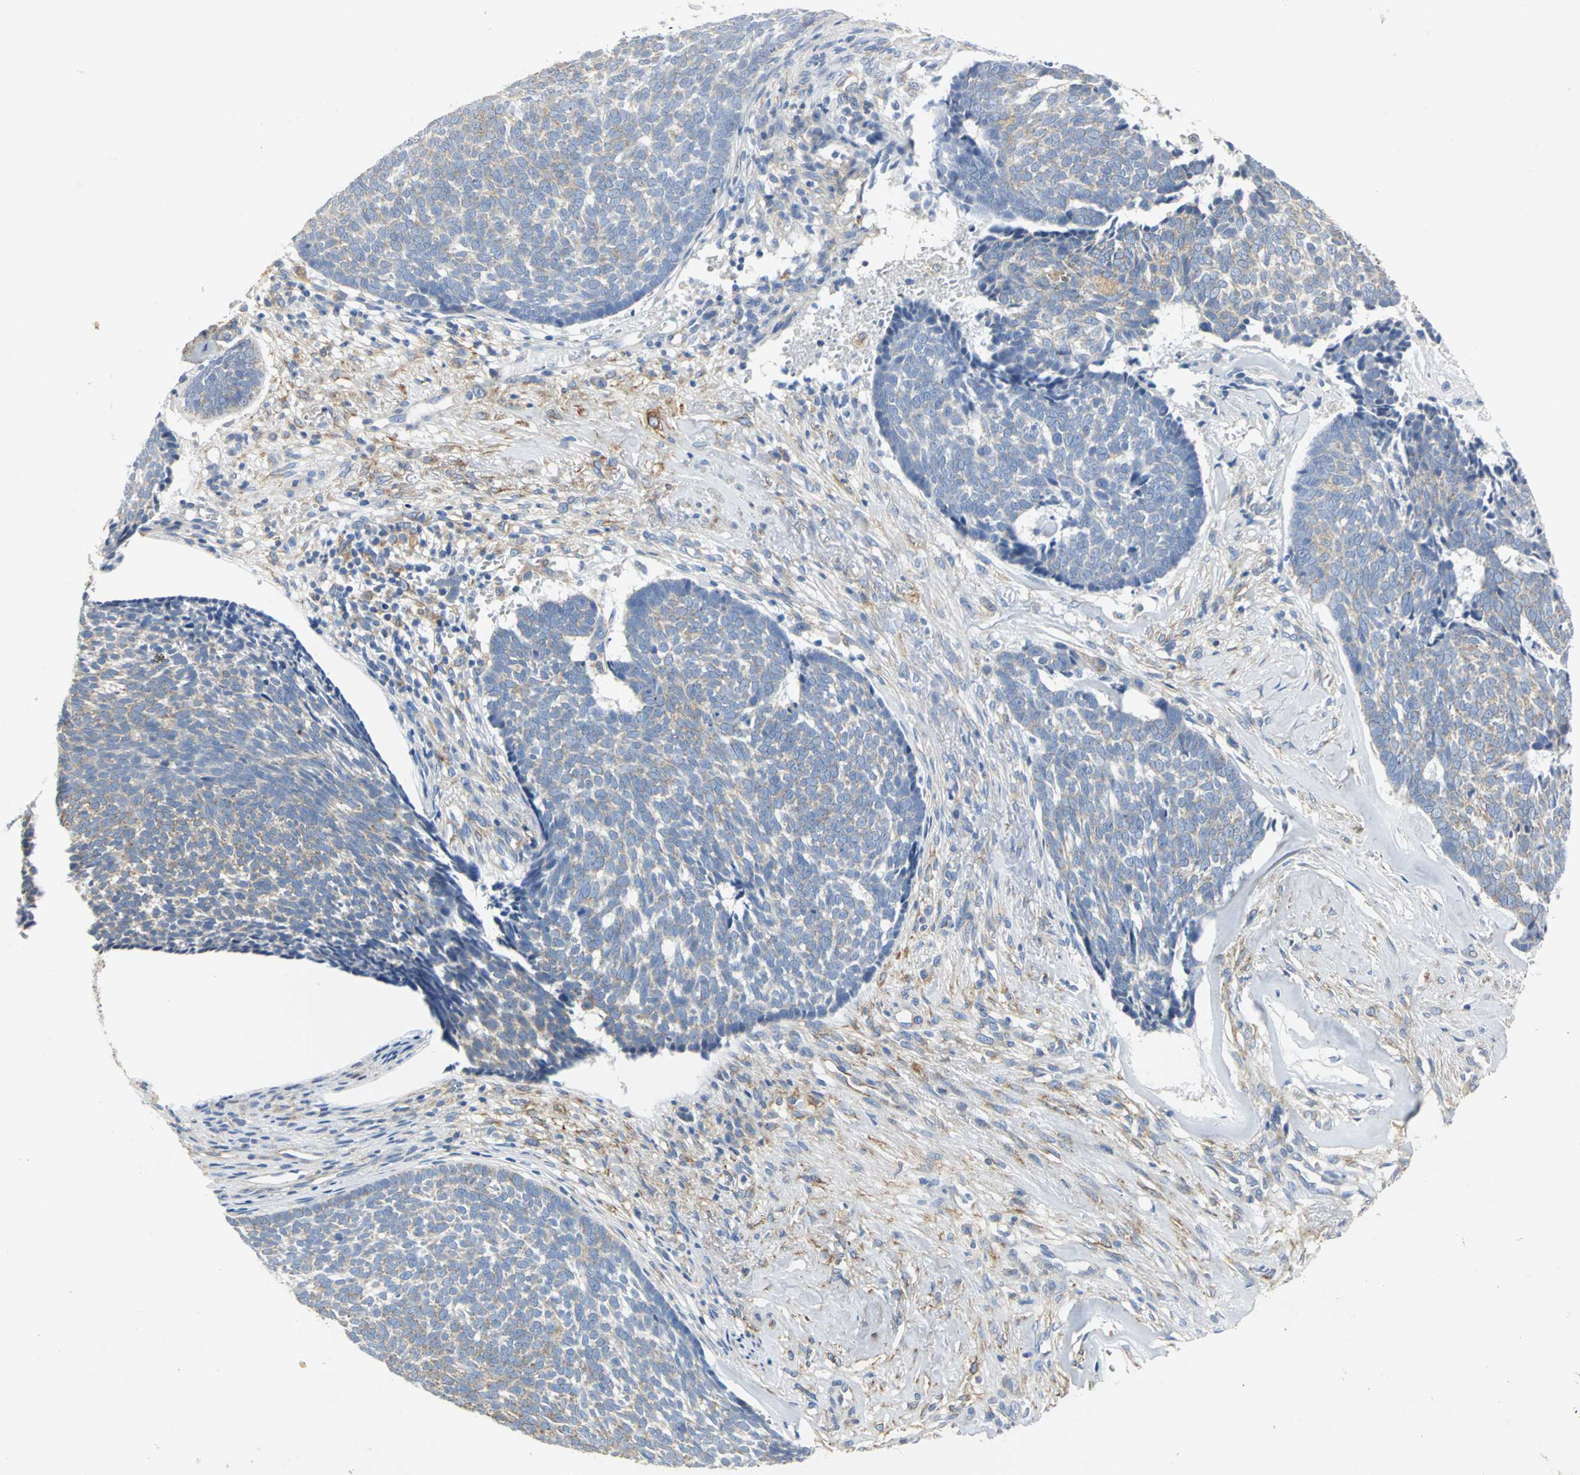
{"staining": {"intensity": "weak", "quantity": "25%-75%", "location": "cytoplasmic/membranous"}, "tissue": "skin cancer", "cell_type": "Tumor cells", "image_type": "cancer", "snomed": [{"axis": "morphology", "description": "Basal cell carcinoma"}, {"axis": "topography", "description": "Skin"}], "caption": "Approximately 25%-75% of tumor cells in human skin basal cell carcinoma show weak cytoplasmic/membranous protein staining as visualized by brown immunohistochemical staining.", "gene": "GNRH2", "patient": {"sex": "male", "age": 84}}